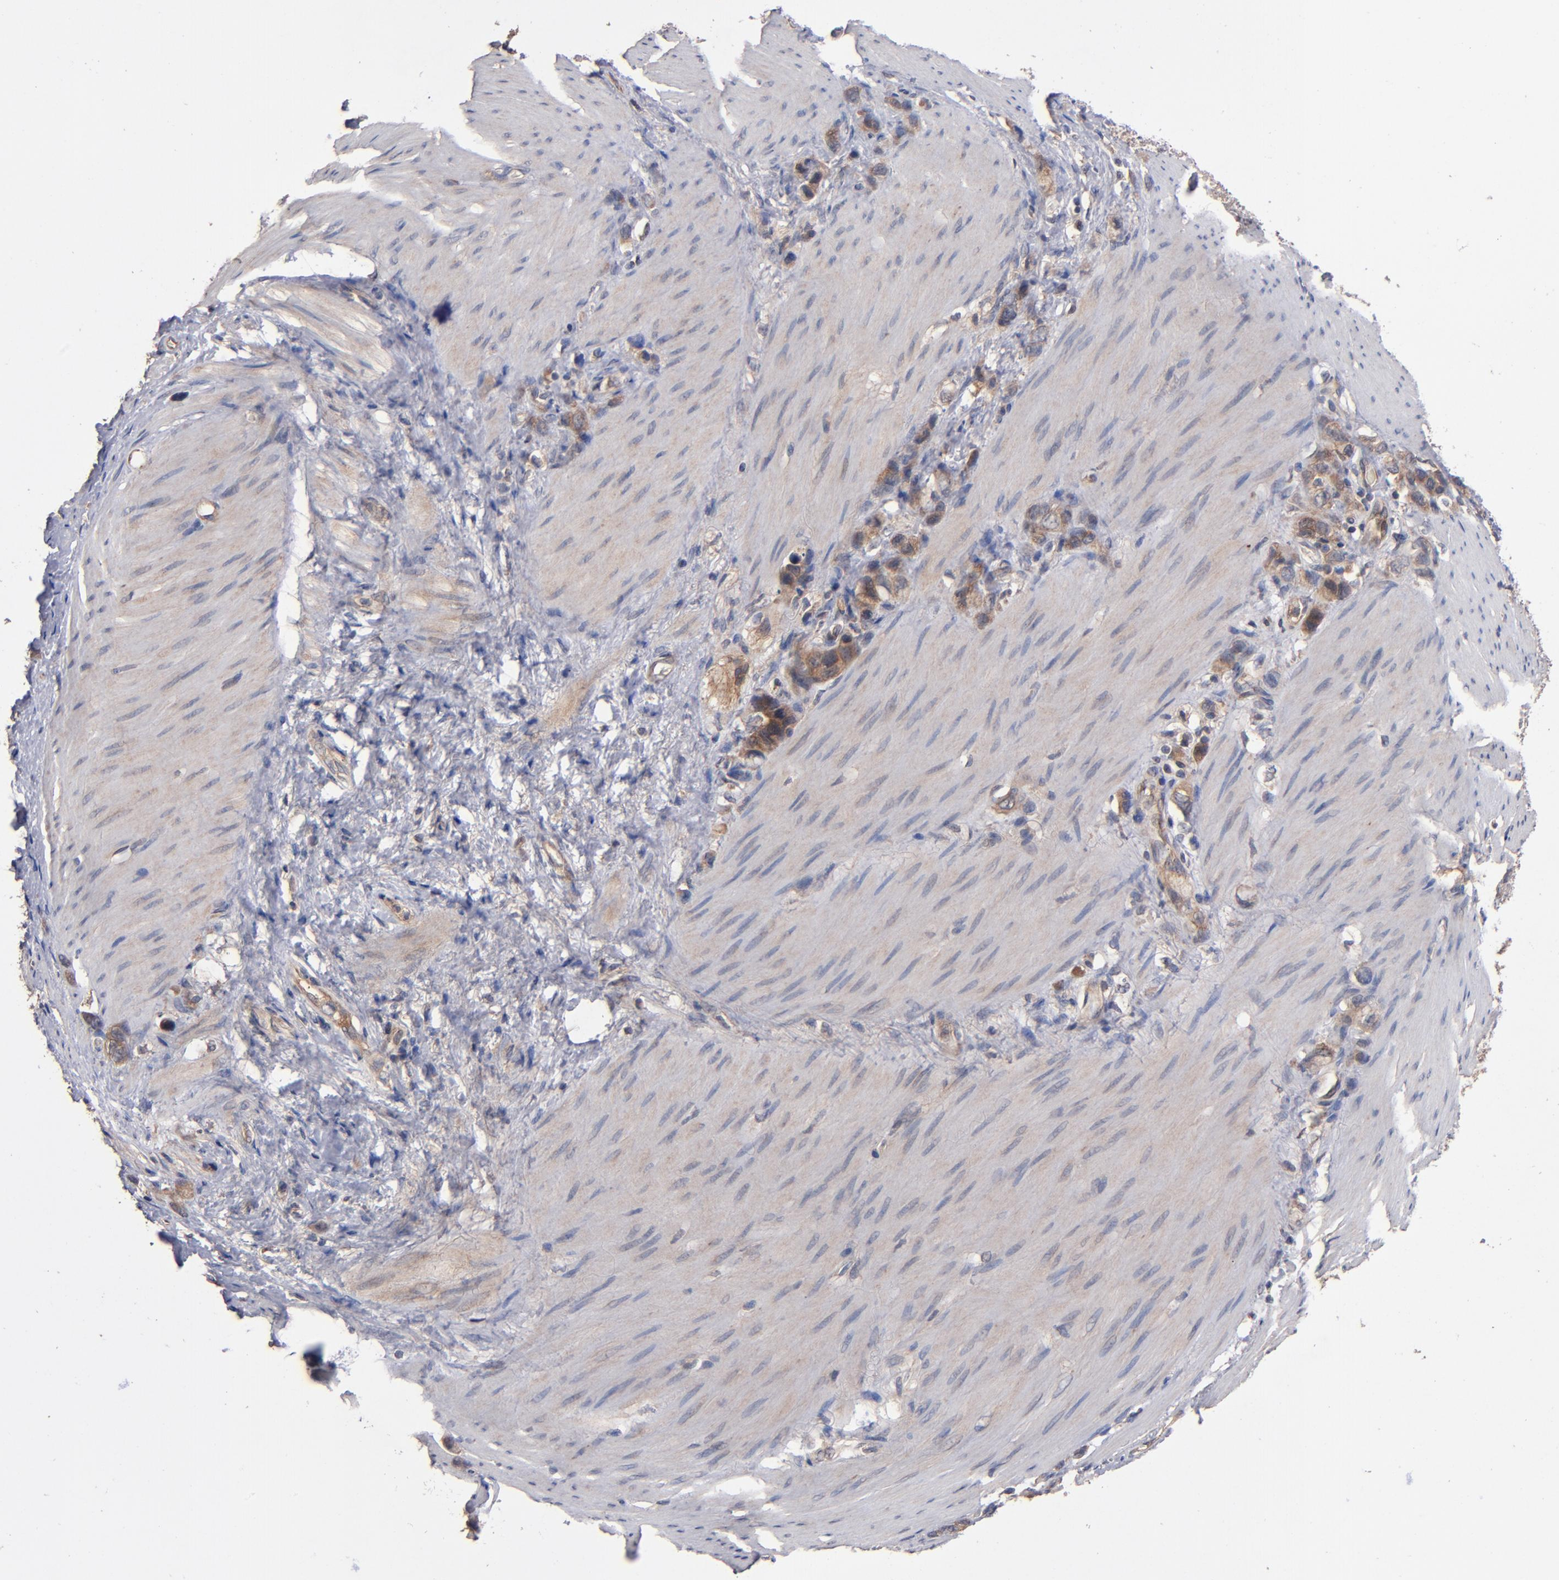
{"staining": {"intensity": "moderate", "quantity": ">75%", "location": "cytoplasmic/membranous"}, "tissue": "stomach cancer", "cell_type": "Tumor cells", "image_type": "cancer", "snomed": [{"axis": "morphology", "description": "Normal tissue, NOS"}, {"axis": "morphology", "description": "Adenocarcinoma, NOS"}, {"axis": "morphology", "description": "Adenocarcinoma, High grade"}, {"axis": "topography", "description": "Stomach, upper"}, {"axis": "topography", "description": "Stomach"}], "caption": "Human stomach cancer (adenocarcinoma) stained for a protein (brown) demonstrates moderate cytoplasmic/membranous positive positivity in about >75% of tumor cells.", "gene": "BDKRB1", "patient": {"sex": "female", "age": 65}}